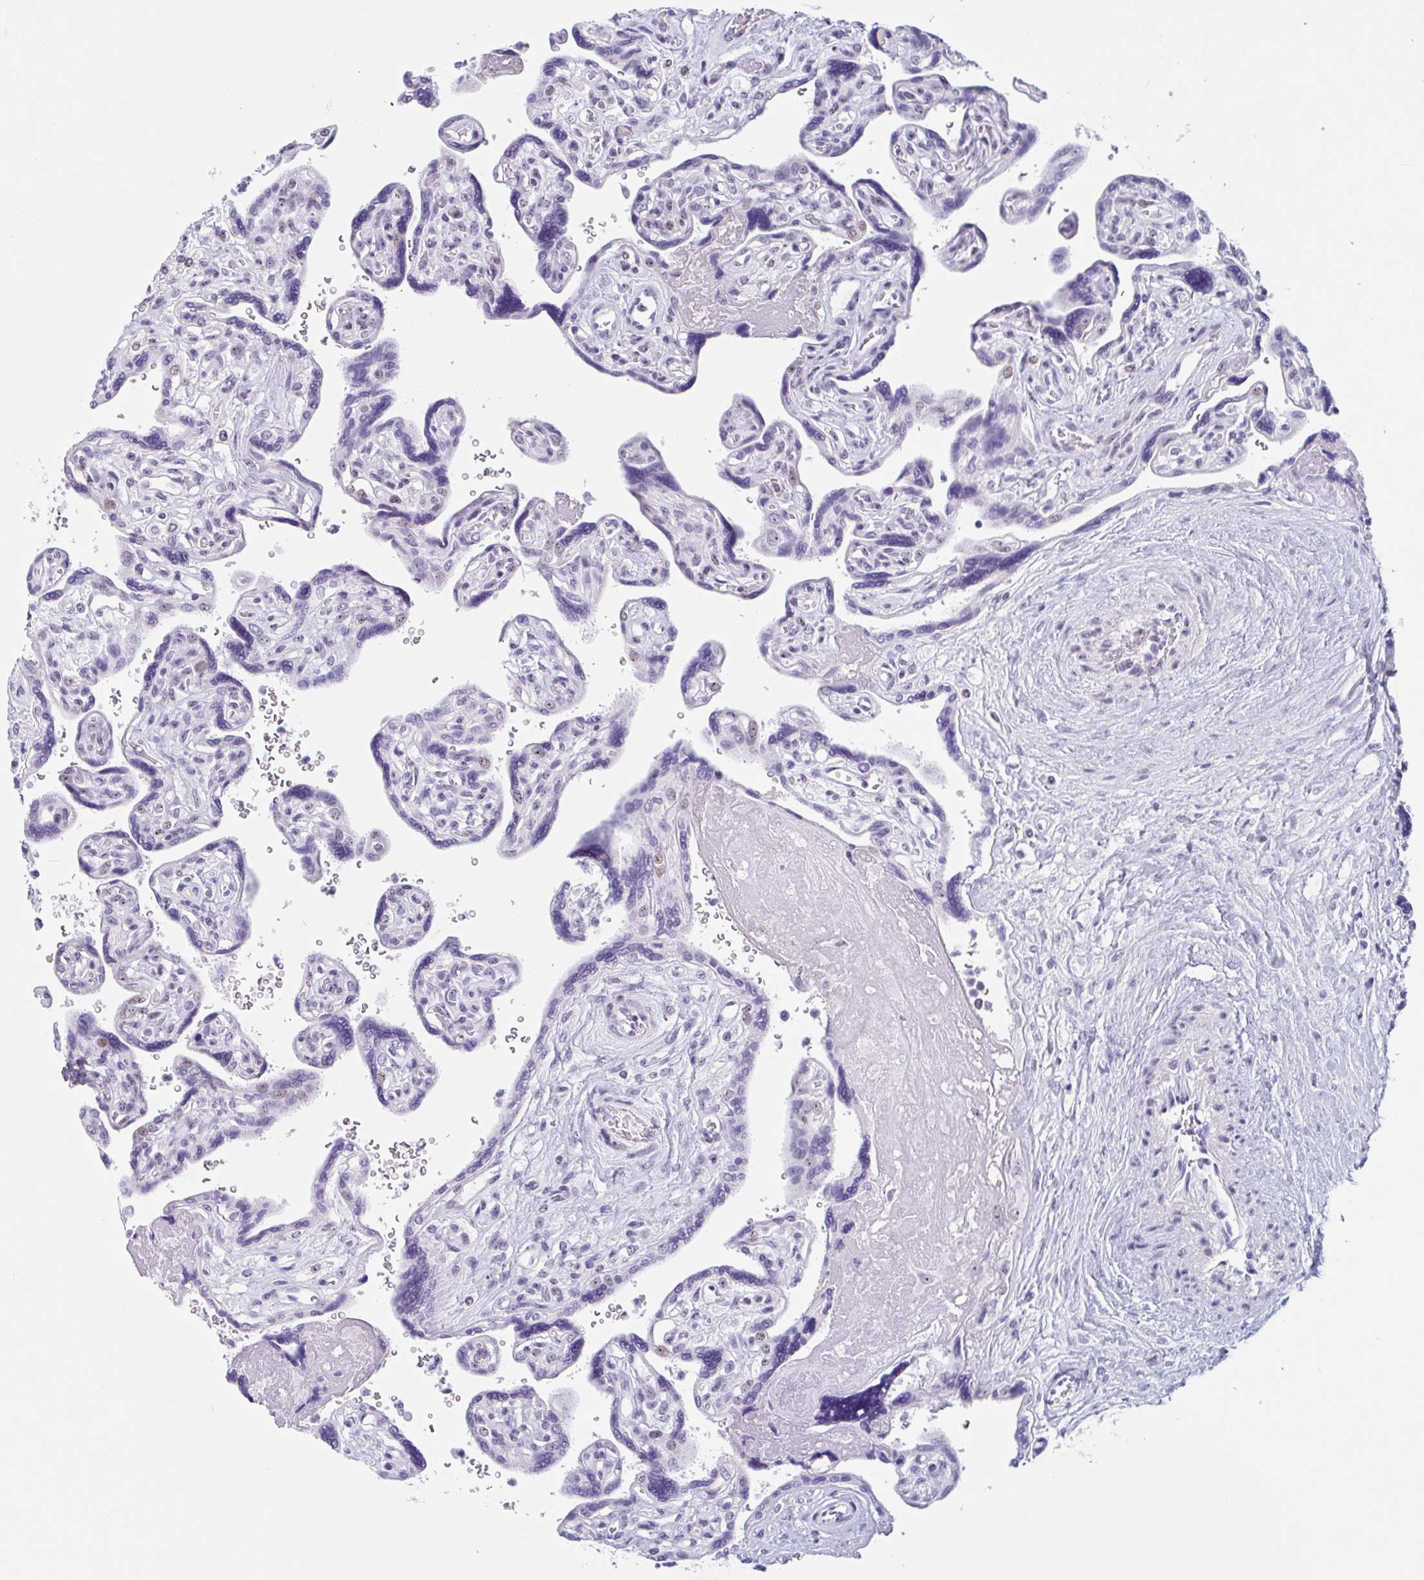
{"staining": {"intensity": "weak", "quantity": "25%-75%", "location": "nuclear"}, "tissue": "placenta", "cell_type": "Decidual cells", "image_type": "normal", "snomed": [{"axis": "morphology", "description": "Normal tissue, NOS"}, {"axis": "topography", "description": "Placenta"}], "caption": "Decidual cells demonstrate low levels of weak nuclear staining in approximately 25%-75% of cells in normal human placenta.", "gene": "LENG9", "patient": {"sex": "female", "age": 39}}